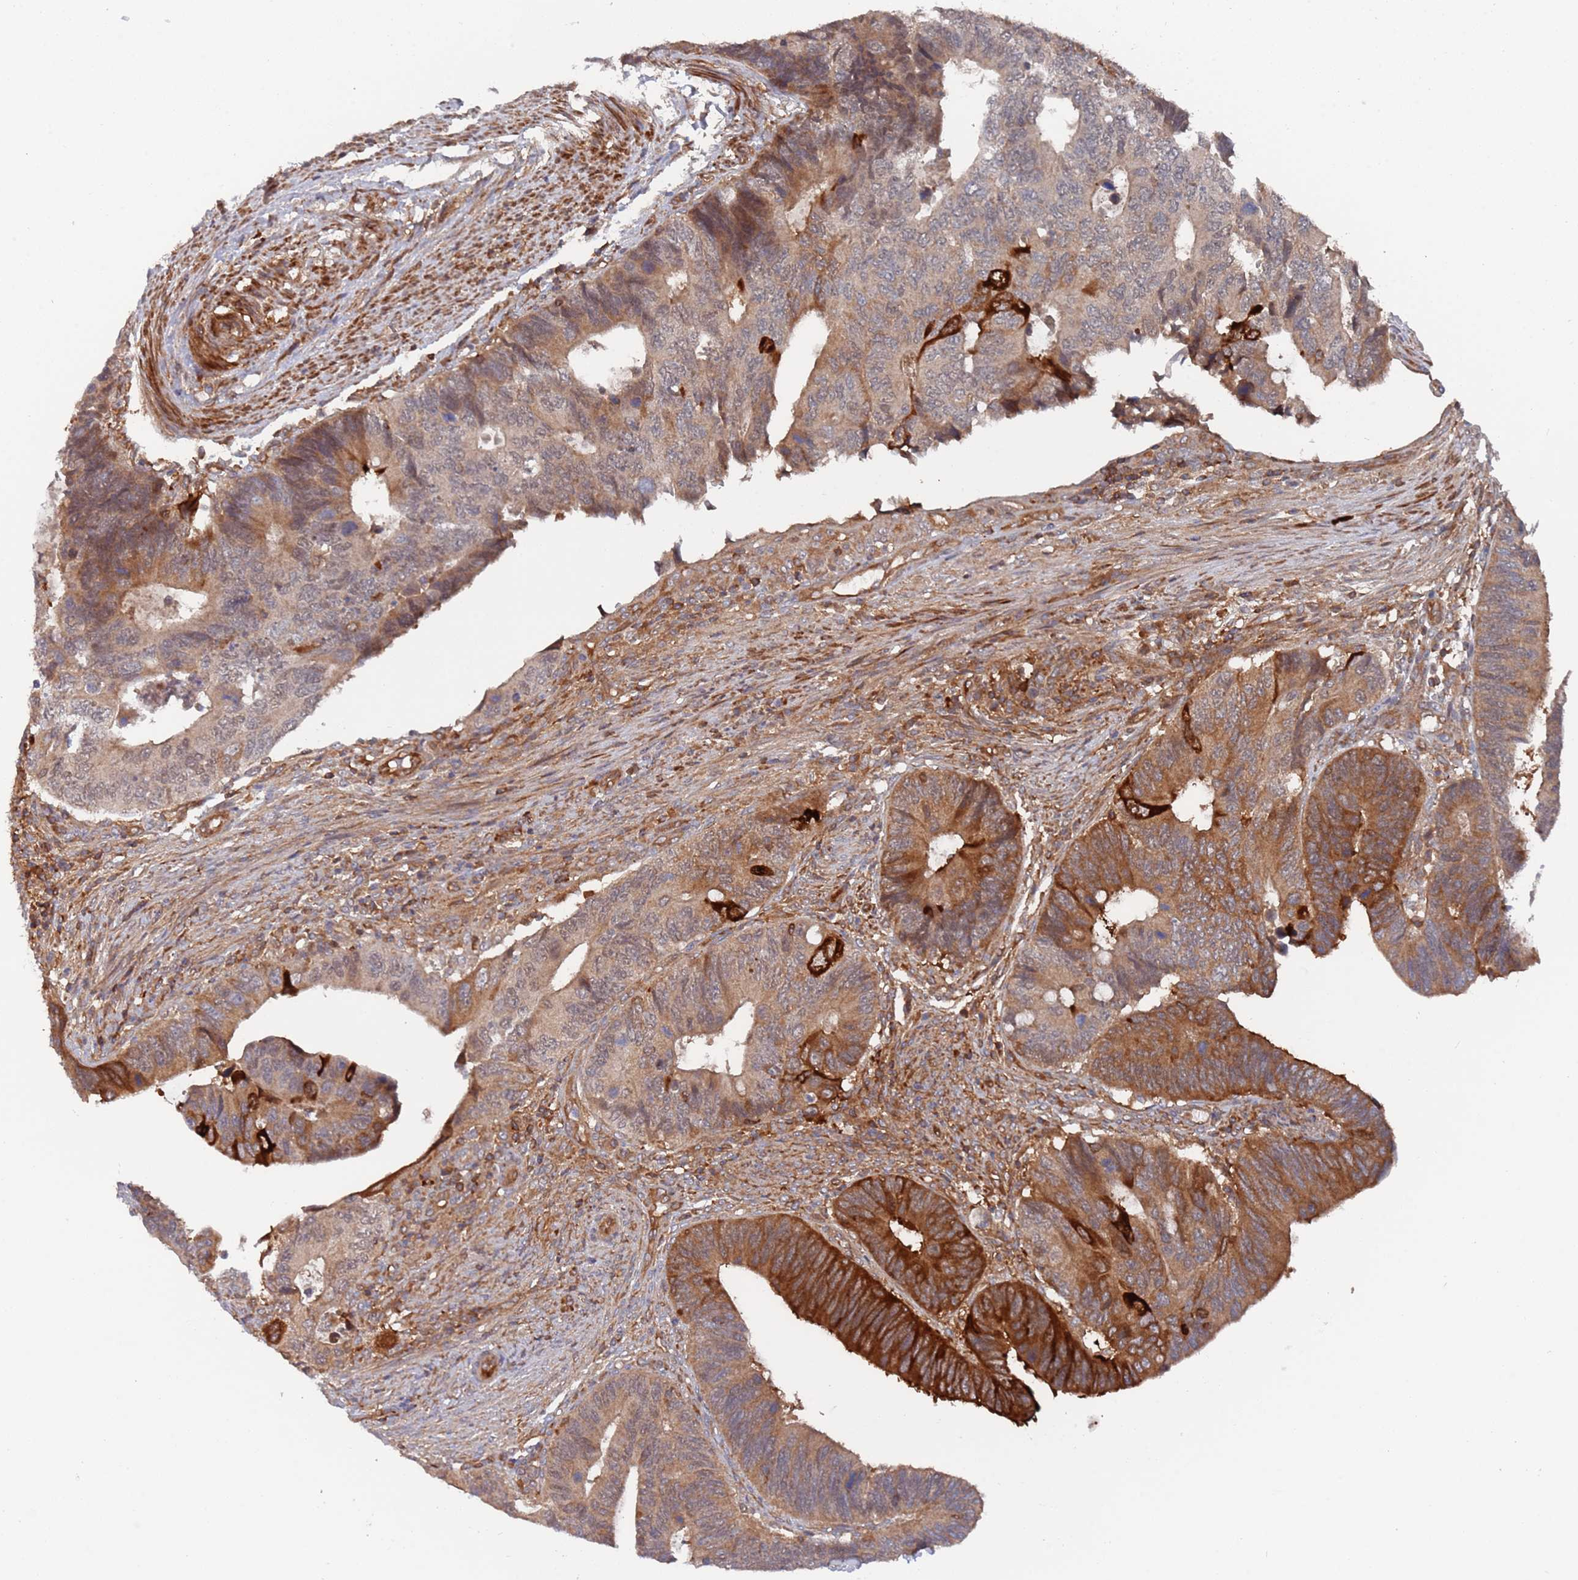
{"staining": {"intensity": "moderate", "quantity": ">75%", "location": "cytoplasmic/membranous"}, "tissue": "colorectal cancer", "cell_type": "Tumor cells", "image_type": "cancer", "snomed": [{"axis": "morphology", "description": "Adenocarcinoma, NOS"}, {"axis": "topography", "description": "Colon"}], "caption": "Moderate cytoplasmic/membranous expression is seen in about >75% of tumor cells in colorectal adenocarcinoma.", "gene": "DDX60", "patient": {"sex": "male", "age": 87}}